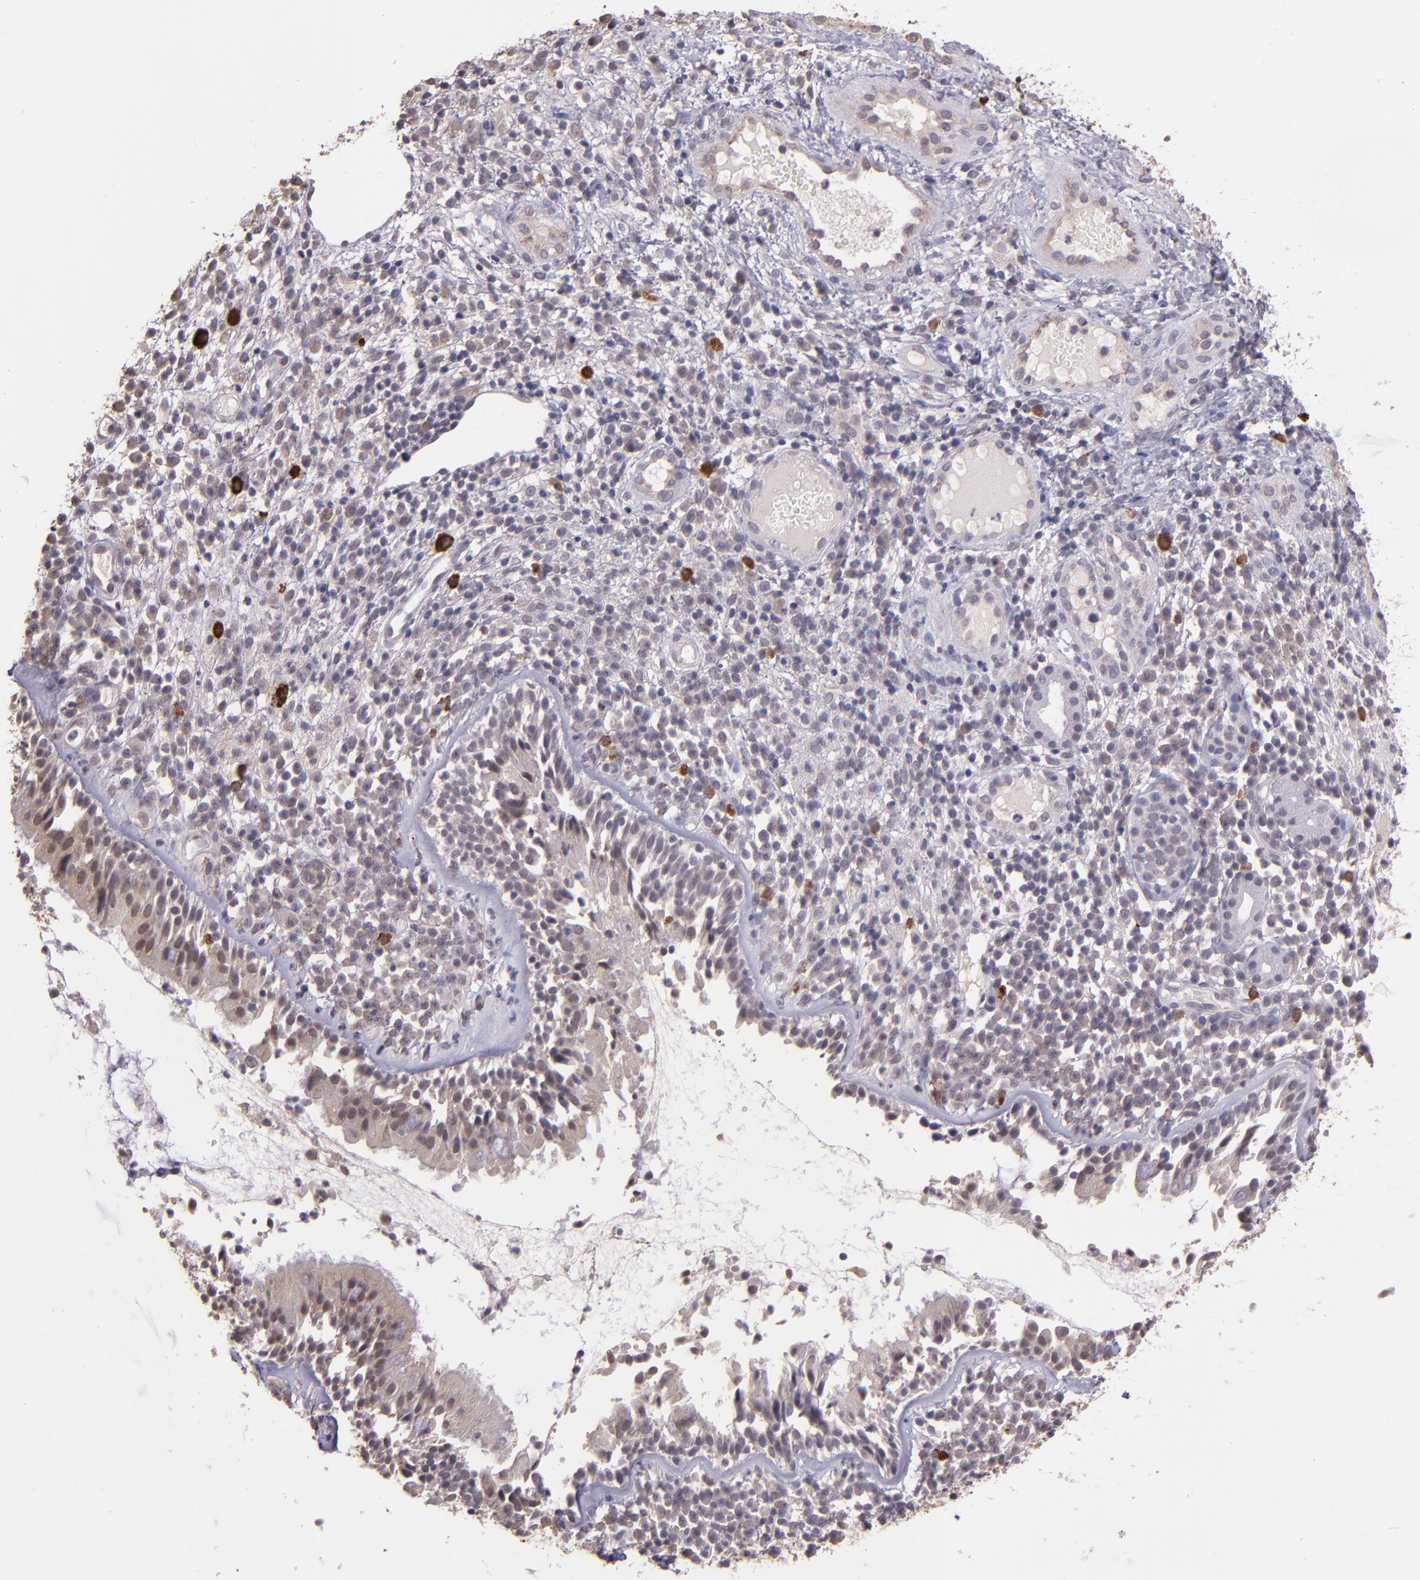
{"staining": {"intensity": "negative", "quantity": "none", "location": "none"}, "tissue": "nasopharynx", "cell_type": "Respiratory epithelial cells", "image_type": "normal", "snomed": [{"axis": "morphology", "description": "Normal tissue, NOS"}, {"axis": "morphology", "description": "Inflammation, NOS"}, {"axis": "morphology", "description": "Malignant melanoma, Metastatic site"}, {"axis": "topography", "description": "Nasopharynx"}], "caption": "The photomicrograph demonstrates no significant expression in respiratory epithelial cells of nasopharynx.", "gene": "TAF7L", "patient": {"sex": "female", "age": 55}}